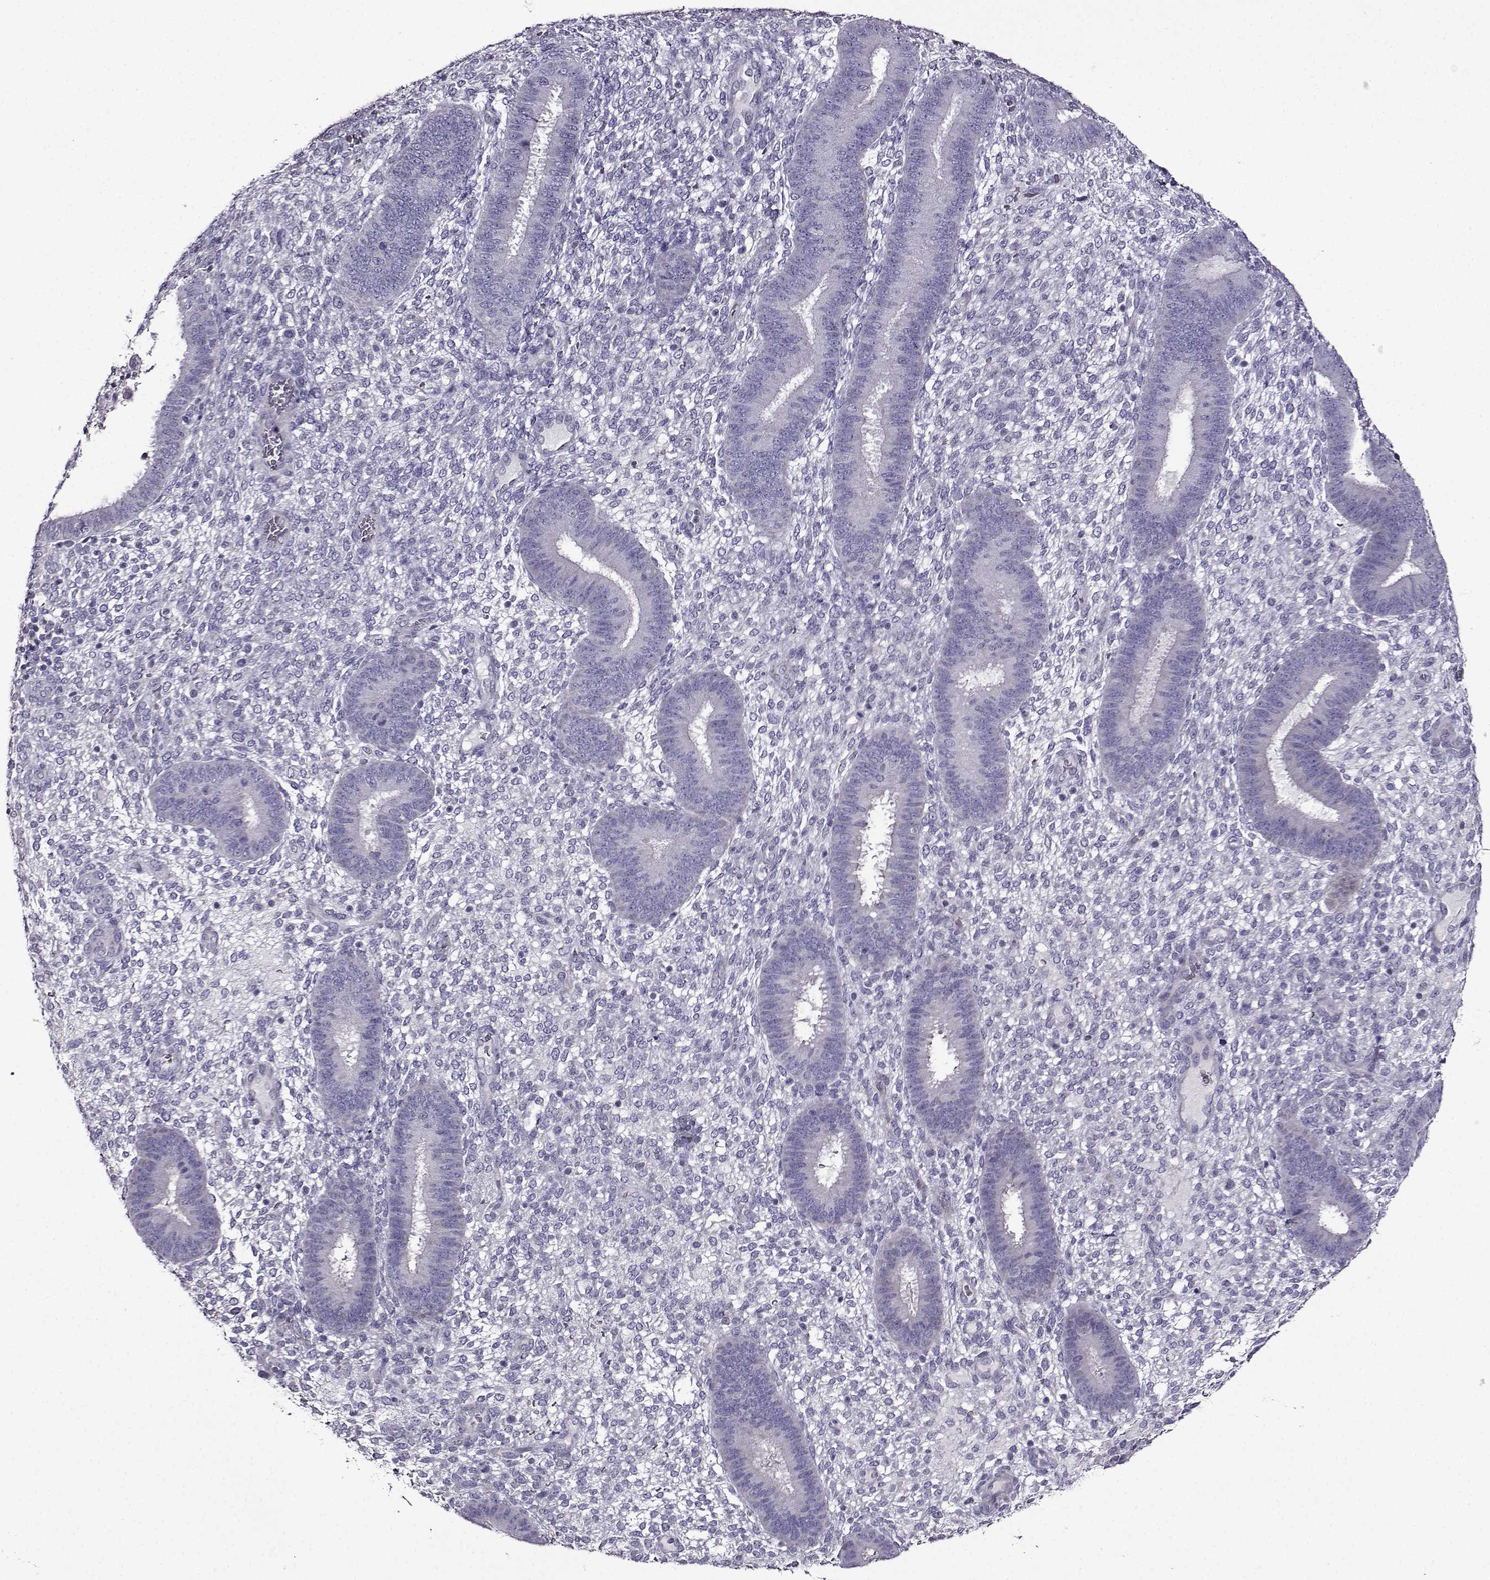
{"staining": {"intensity": "negative", "quantity": "none", "location": "none"}, "tissue": "endometrium", "cell_type": "Cells in endometrial stroma", "image_type": "normal", "snomed": [{"axis": "morphology", "description": "Normal tissue, NOS"}, {"axis": "topography", "description": "Endometrium"}], "caption": "A high-resolution image shows immunohistochemistry staining of benign endometrium, which shows no significant positivity in cells in endometrial stroma.", "gene": "TMEM266", "patient": {"sex": "female", "age": 39}}